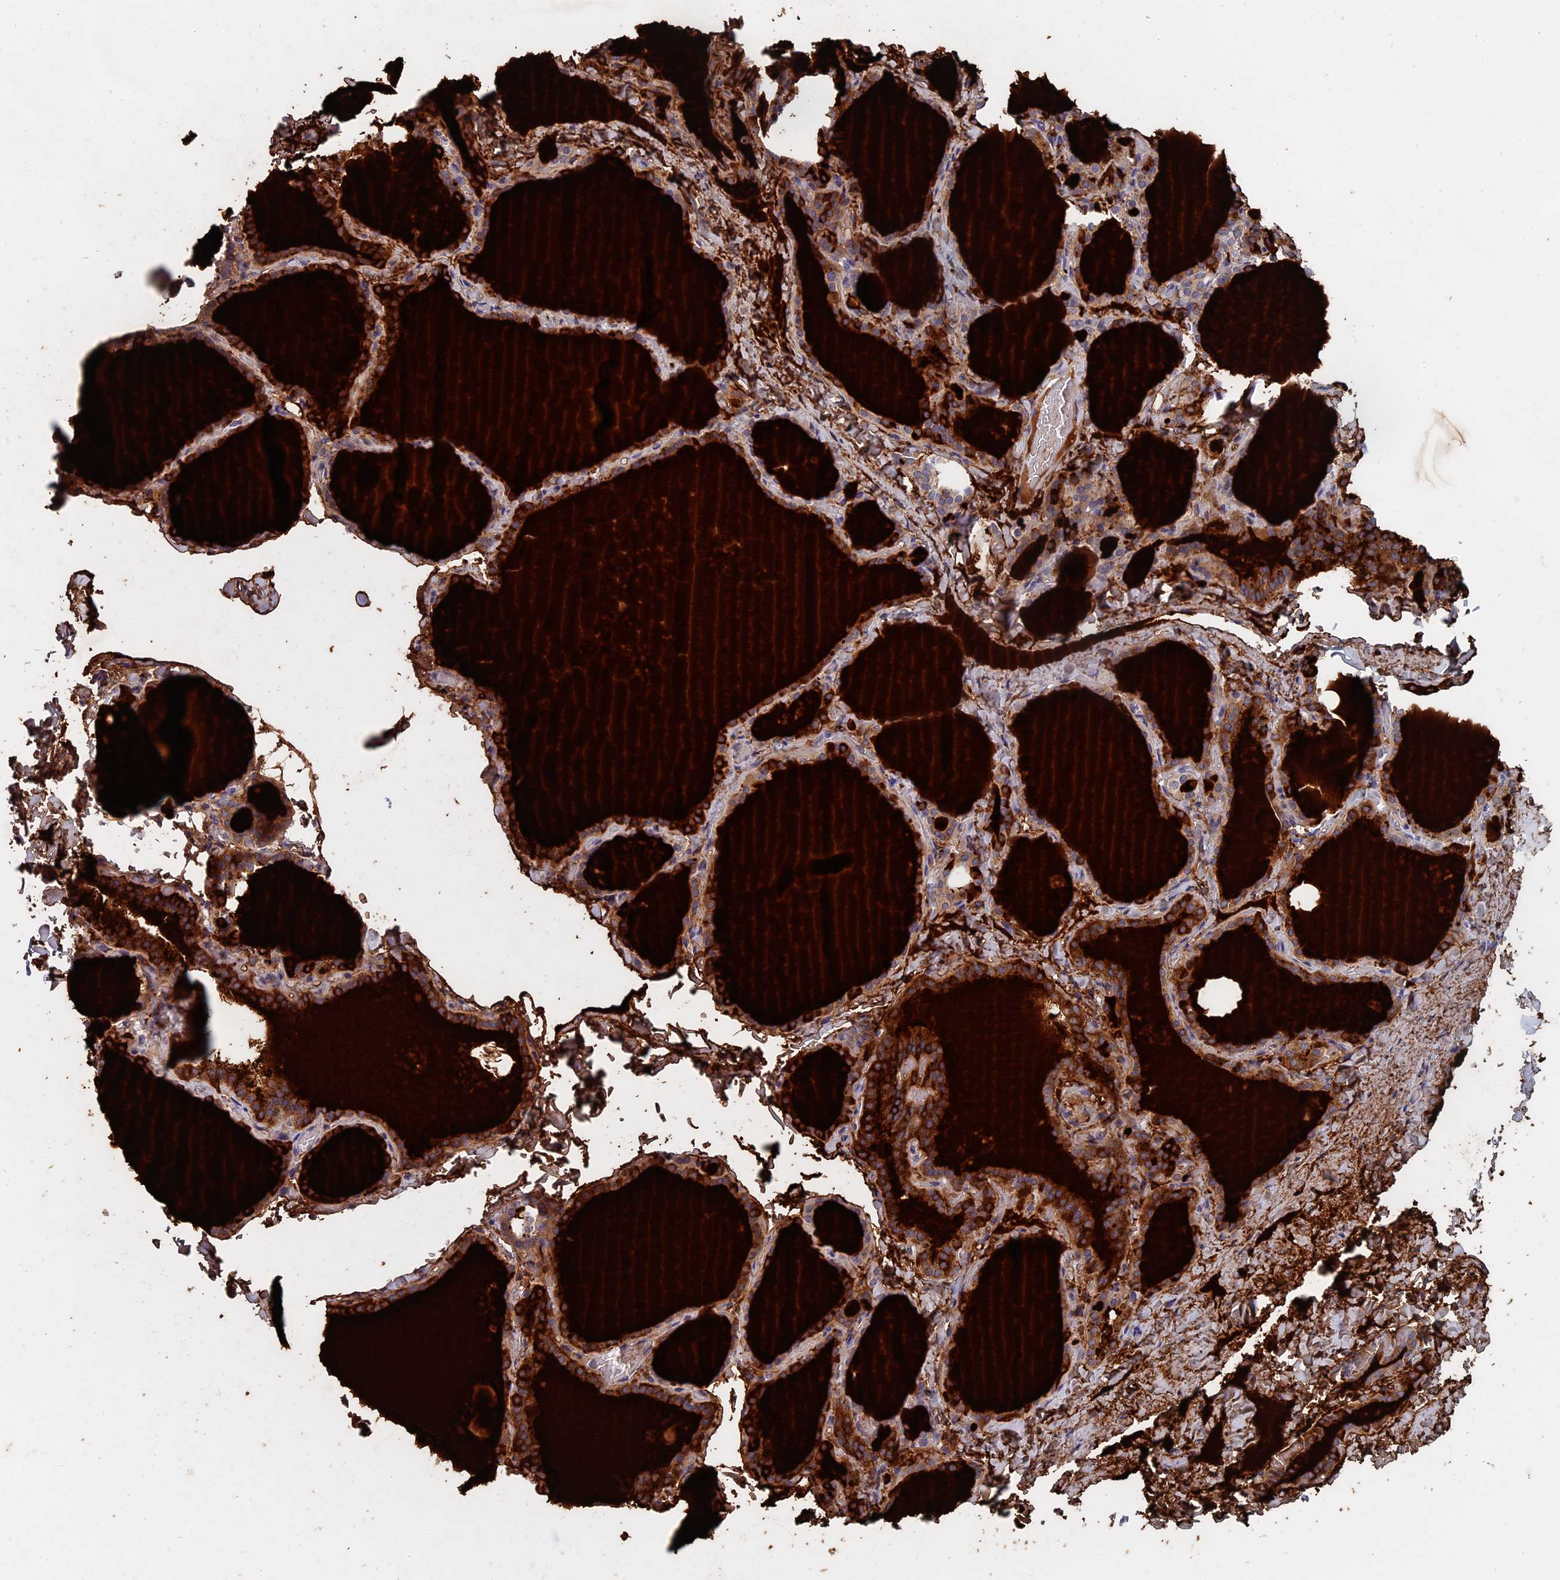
{"staining": {"intensity": "strong", "quantity": ">75%", "location": "cytoplasmic/membranous"}, "tissue": "thyroid gland", "cell_type": "Glandular cells", "image_type": "normal", "snomed": [{"axis": "morphology", "description": "Normal tissue, NOS"}, {"axis": "topography", "description": "Thyroid gland"}], "caption": "Protein expression by IHC shows strong cytoplasmic/membranous positivity in approximately >75% of glandular cells in unremarkable thyroid gland.", "gene": "SLC33A1", "patient": {"sex": "female", "age": 22}}